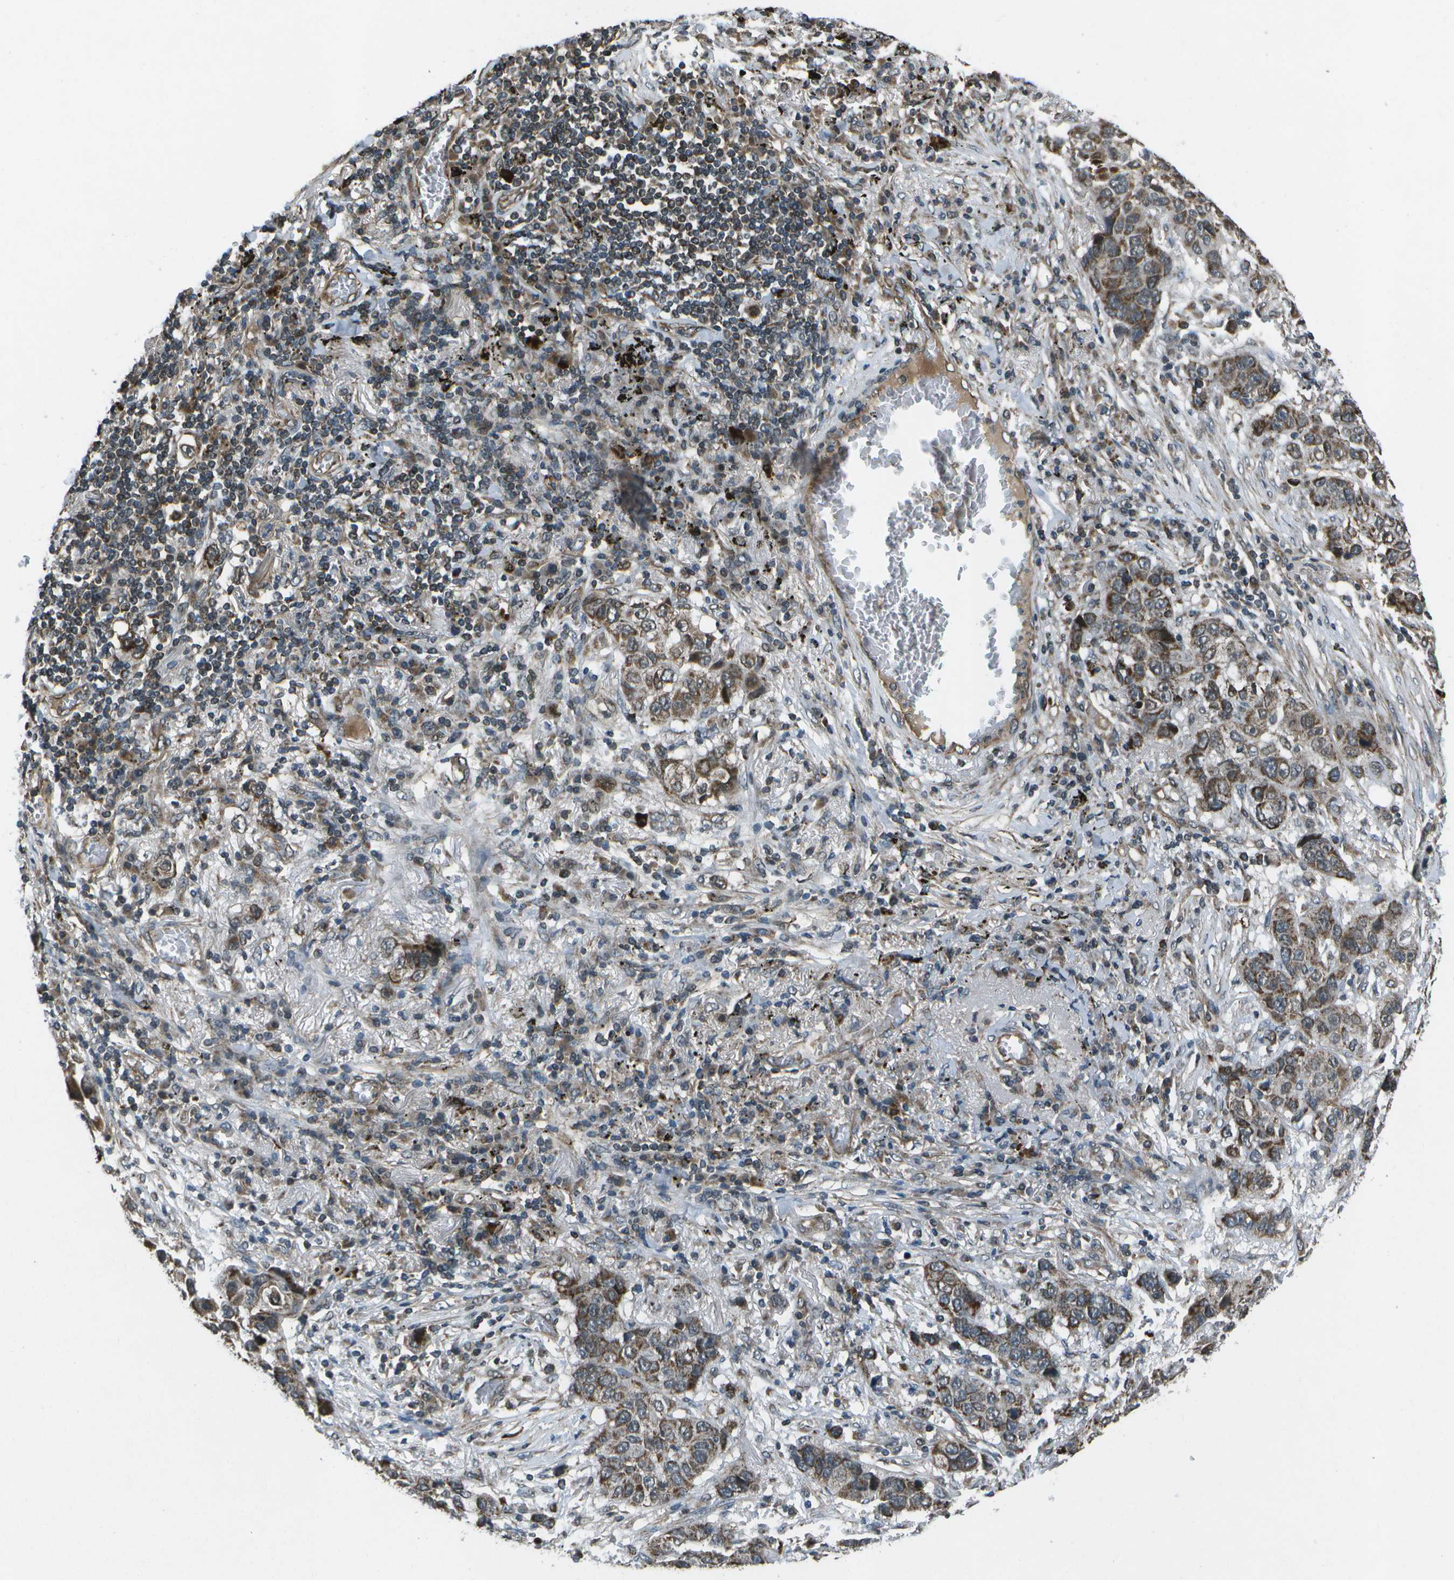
{"staining": {"intensity": "moderate", "quantity": ">75%", "location": "cytoplasmic/membranous"}, "tissue": "lung cancer", "cell_type": "Tumor cells", "image_type": "cancer", "snomed": [{"axis": "morphology", "description": "Squamous cell carcinoma, NOS"}, {"axis": "topography", "description": "Lung"}], "caption": "Approximately >75% of tumor cells in squamous cell carcinoma (lung) show moderate cytoplasmic/membranous protein expression as visualized by brown immunohistochemical staining.", "gene": "EIF2AK1", "patient": {"sex": "male", "age": 57}}